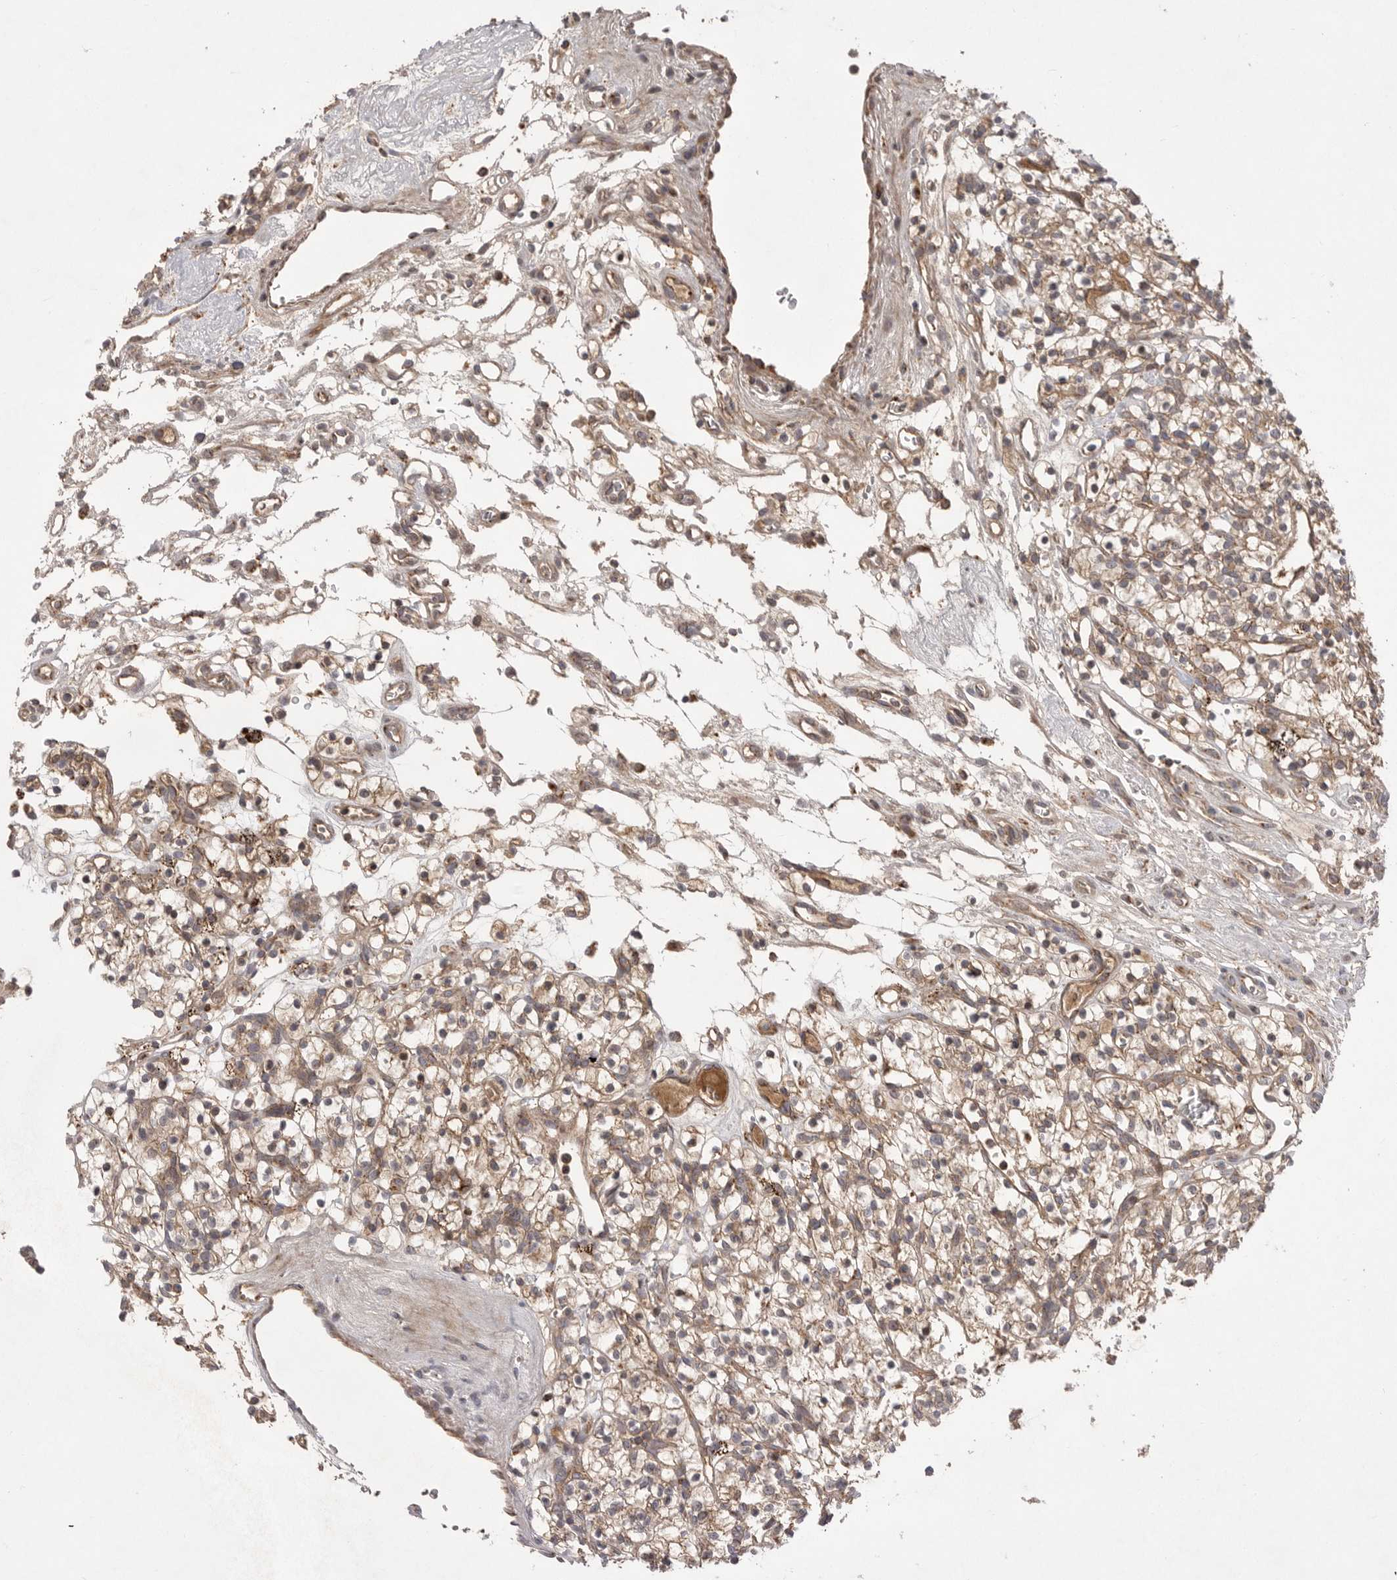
{"staining": {"intensity": "moderate", "quantity": ">75%", "location": "cytoplasmic/membranous"}, "tissue": "renal cancer", "cell_type": "Tumor cells", "image_type": "cancer", "snomed": [{"axis": "morphology", "description": "Adenocarcinoma, NOS"}, {"axis": "topography", "description": "Kidney"}], "caption": "The photomicrograph reveals staining of renal cancer, revealing moderate cytoplasmic/membranous protein positivity (brown color) within tumor cells. (brown staining indicates protein expression, while blue staining denotes nuclei).", "gene": "KYAT3", "patient": {"sex": "female", "age": 57}}